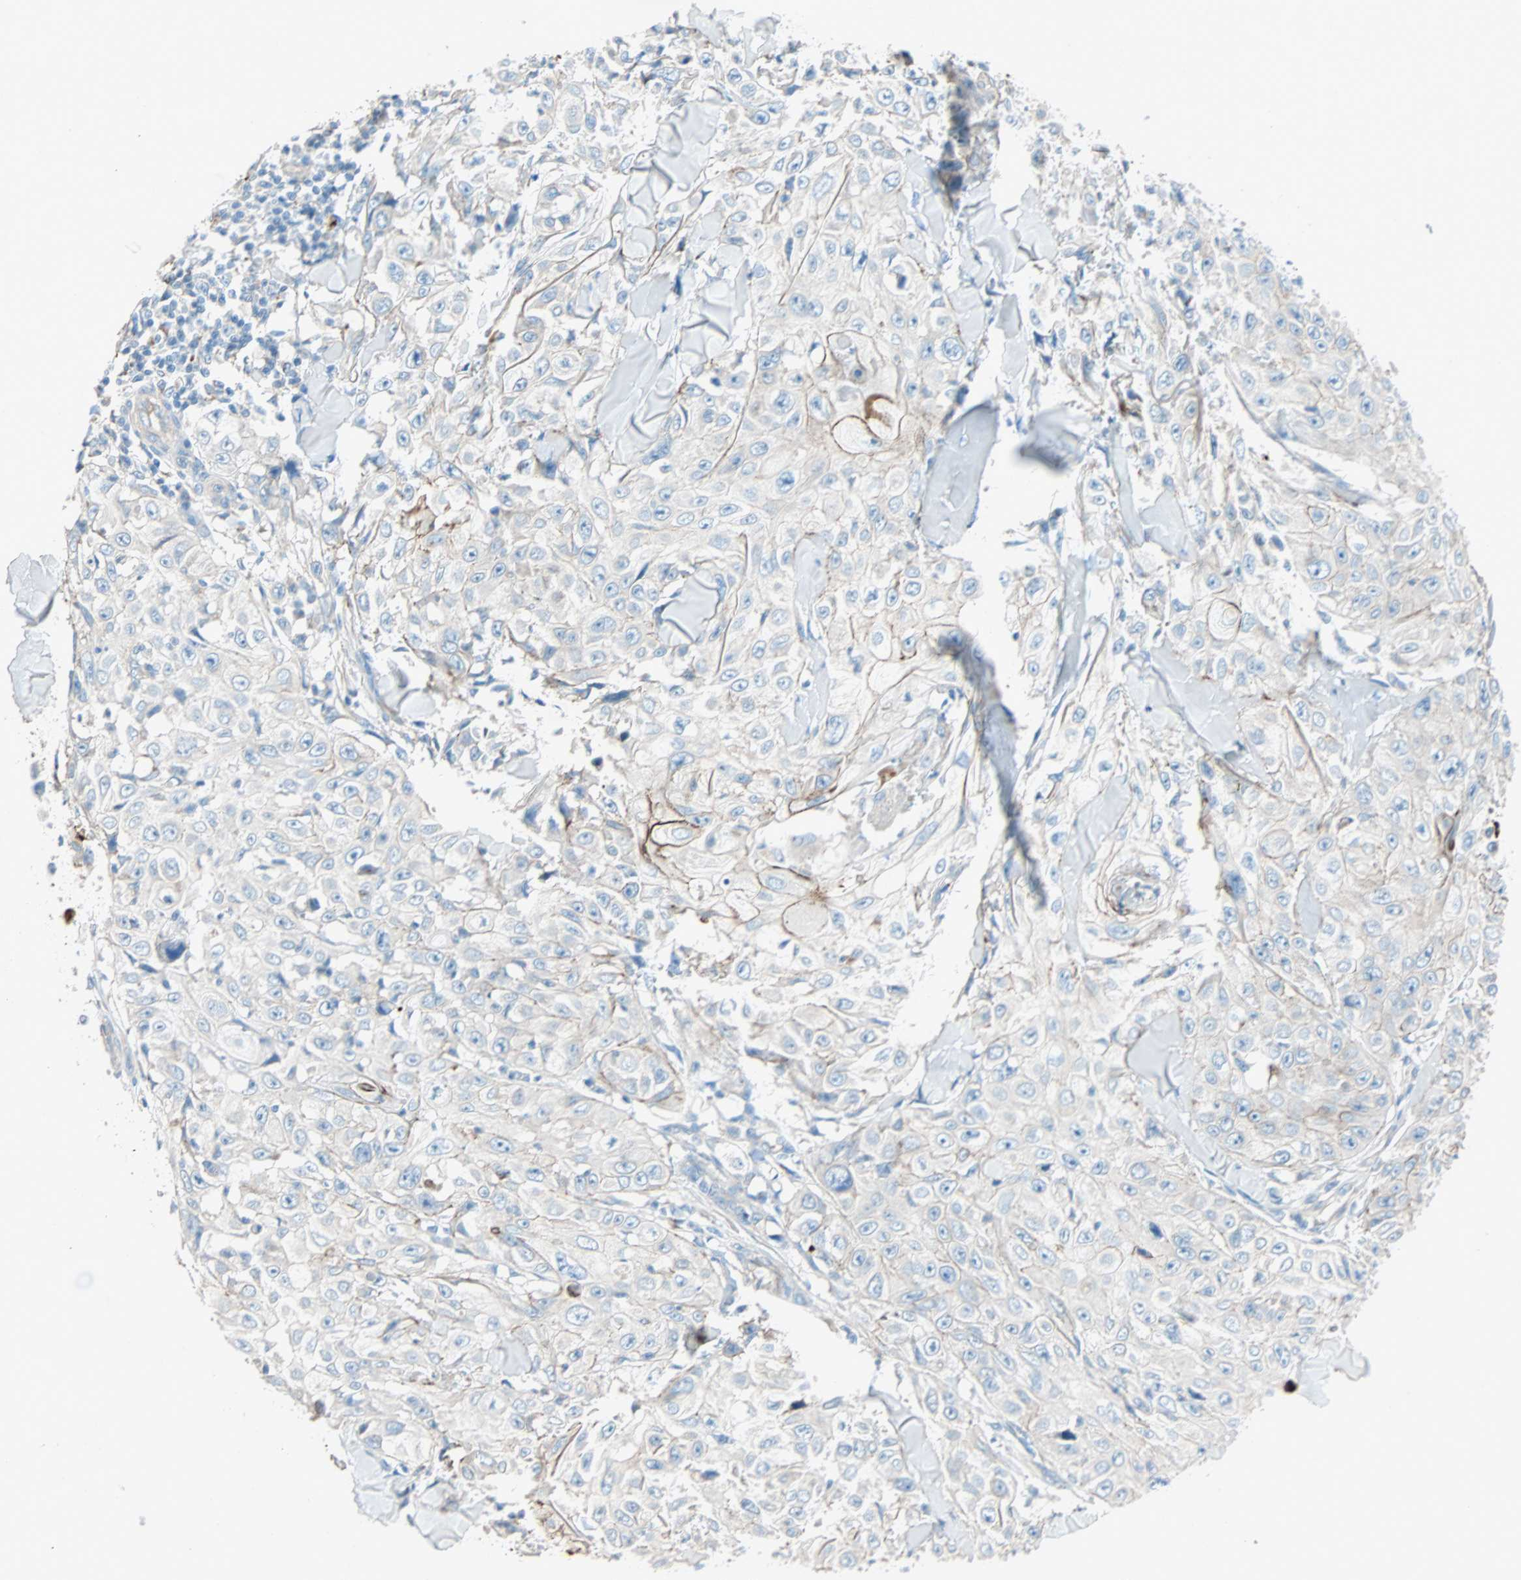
{"staining": {"intensity": "weak", "quantity": ">75%", "location": "cytoplasmic/membranous"}, "tissue": "skin cancer", "cell_type": "Tumor cells", "image_type": "cancer", "snomed": [{"axis": "morphology", "description": "Squamous cell carcinoma, NOS"}, {"axis": "topography", "description": "Skin"}], "caption": "An IHC photomicrograph of neoplastic tissue is shown. Protein staining in brown highlights weak cytoplasmic/membranous positivity in skin cancer (squamous cell carcinoma) within tumor cells. (DAB = brown stain, brightfield microscopy at high magnification).", "gene": "LY6G6F", "patient": {"sex": "male", "age": 86}}